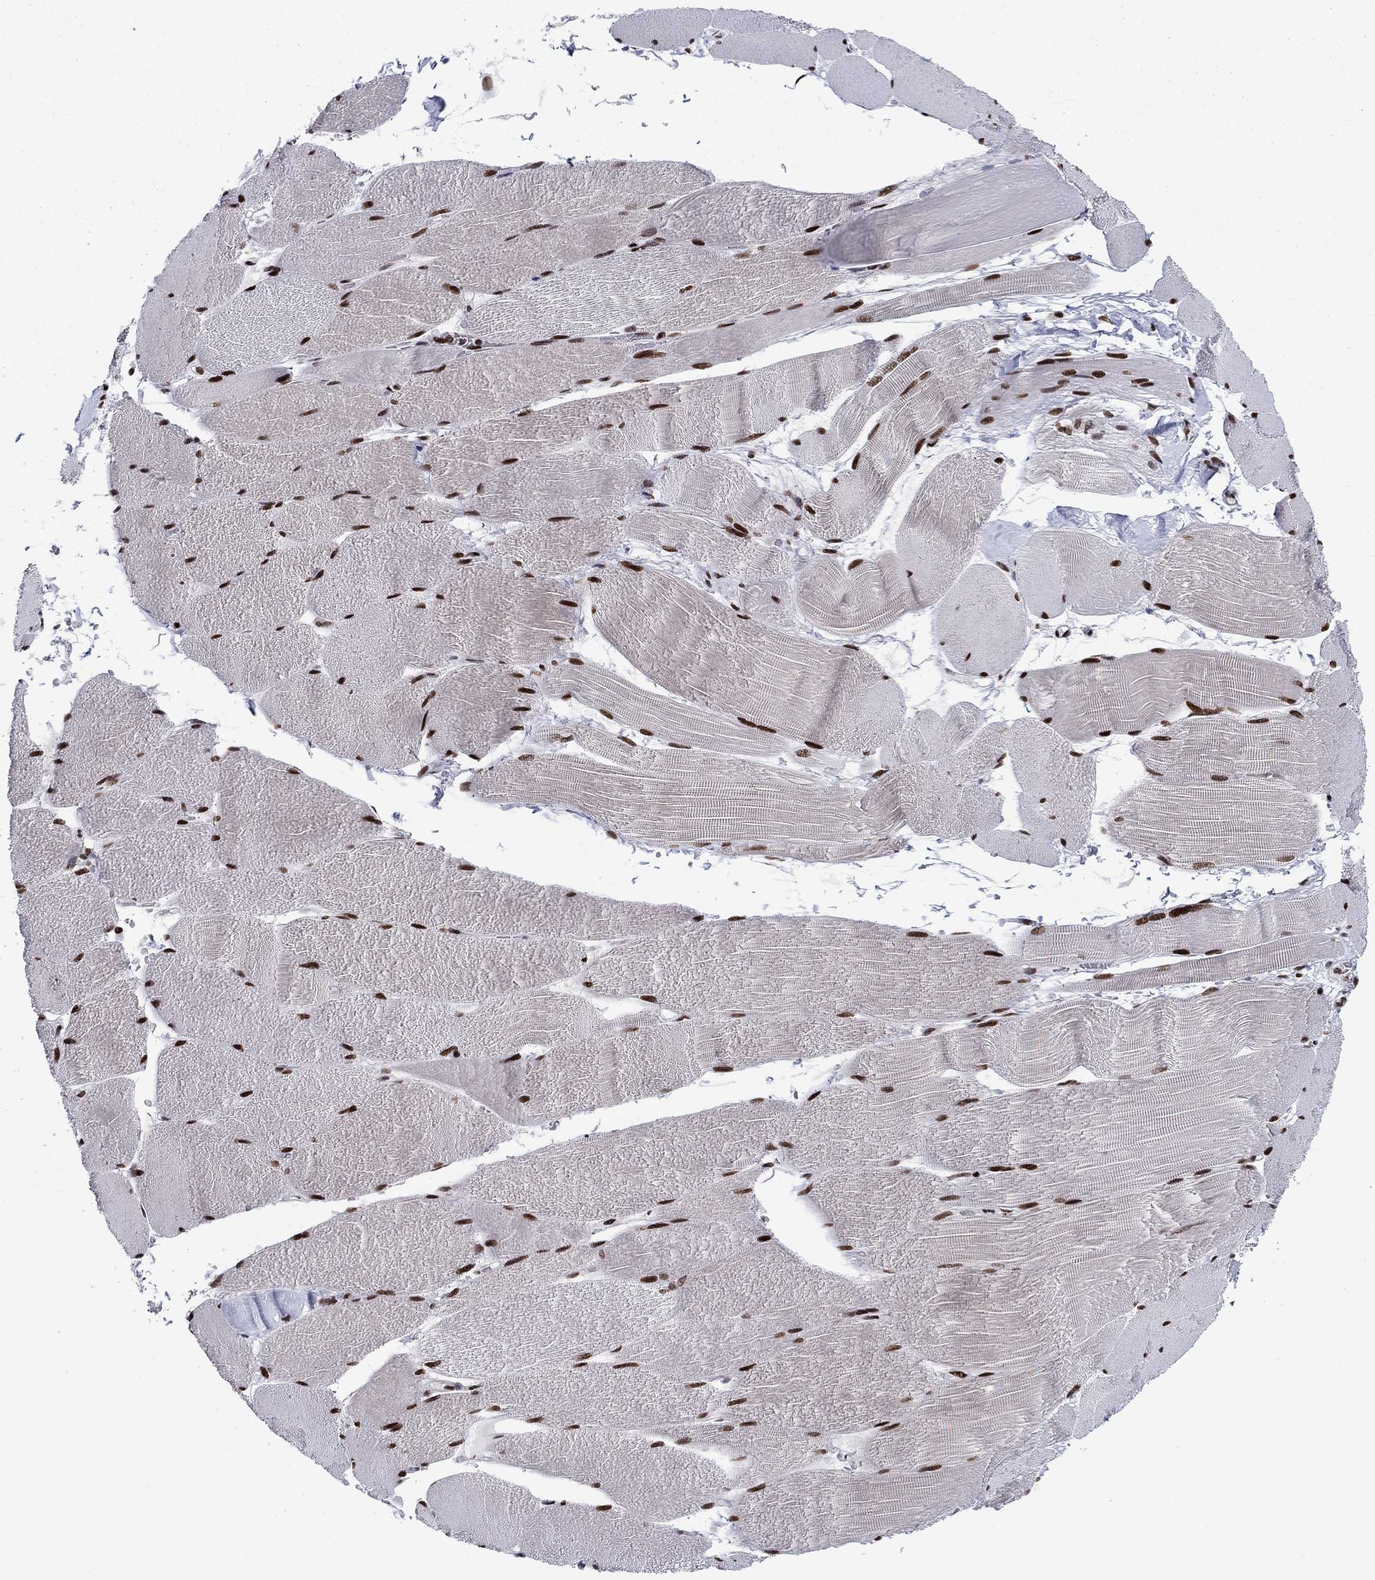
{"staining": {"intensity": "strong", "quantity": ">75%", "location": "nuclear"}, "tissue": "skeletal muscle", "cell_type": "Myocytes", "image_type": "normal", "snomed": [{"axis": "morphology", "description": "Normal tissue, NOS"}, {"axis": "topography", "description": "Skeletal muscle"}], "caption": "The photomicrograph demonstrates a brown stain indicating the presence of a protein in the nuclear of myocytes in skeletal muscle. Immunohistochemistry stains the protein of interest in brown and the nuclei are stained blue.", "gene": "RPRD1B", "patient": {"sex": "male", "age": 56}}